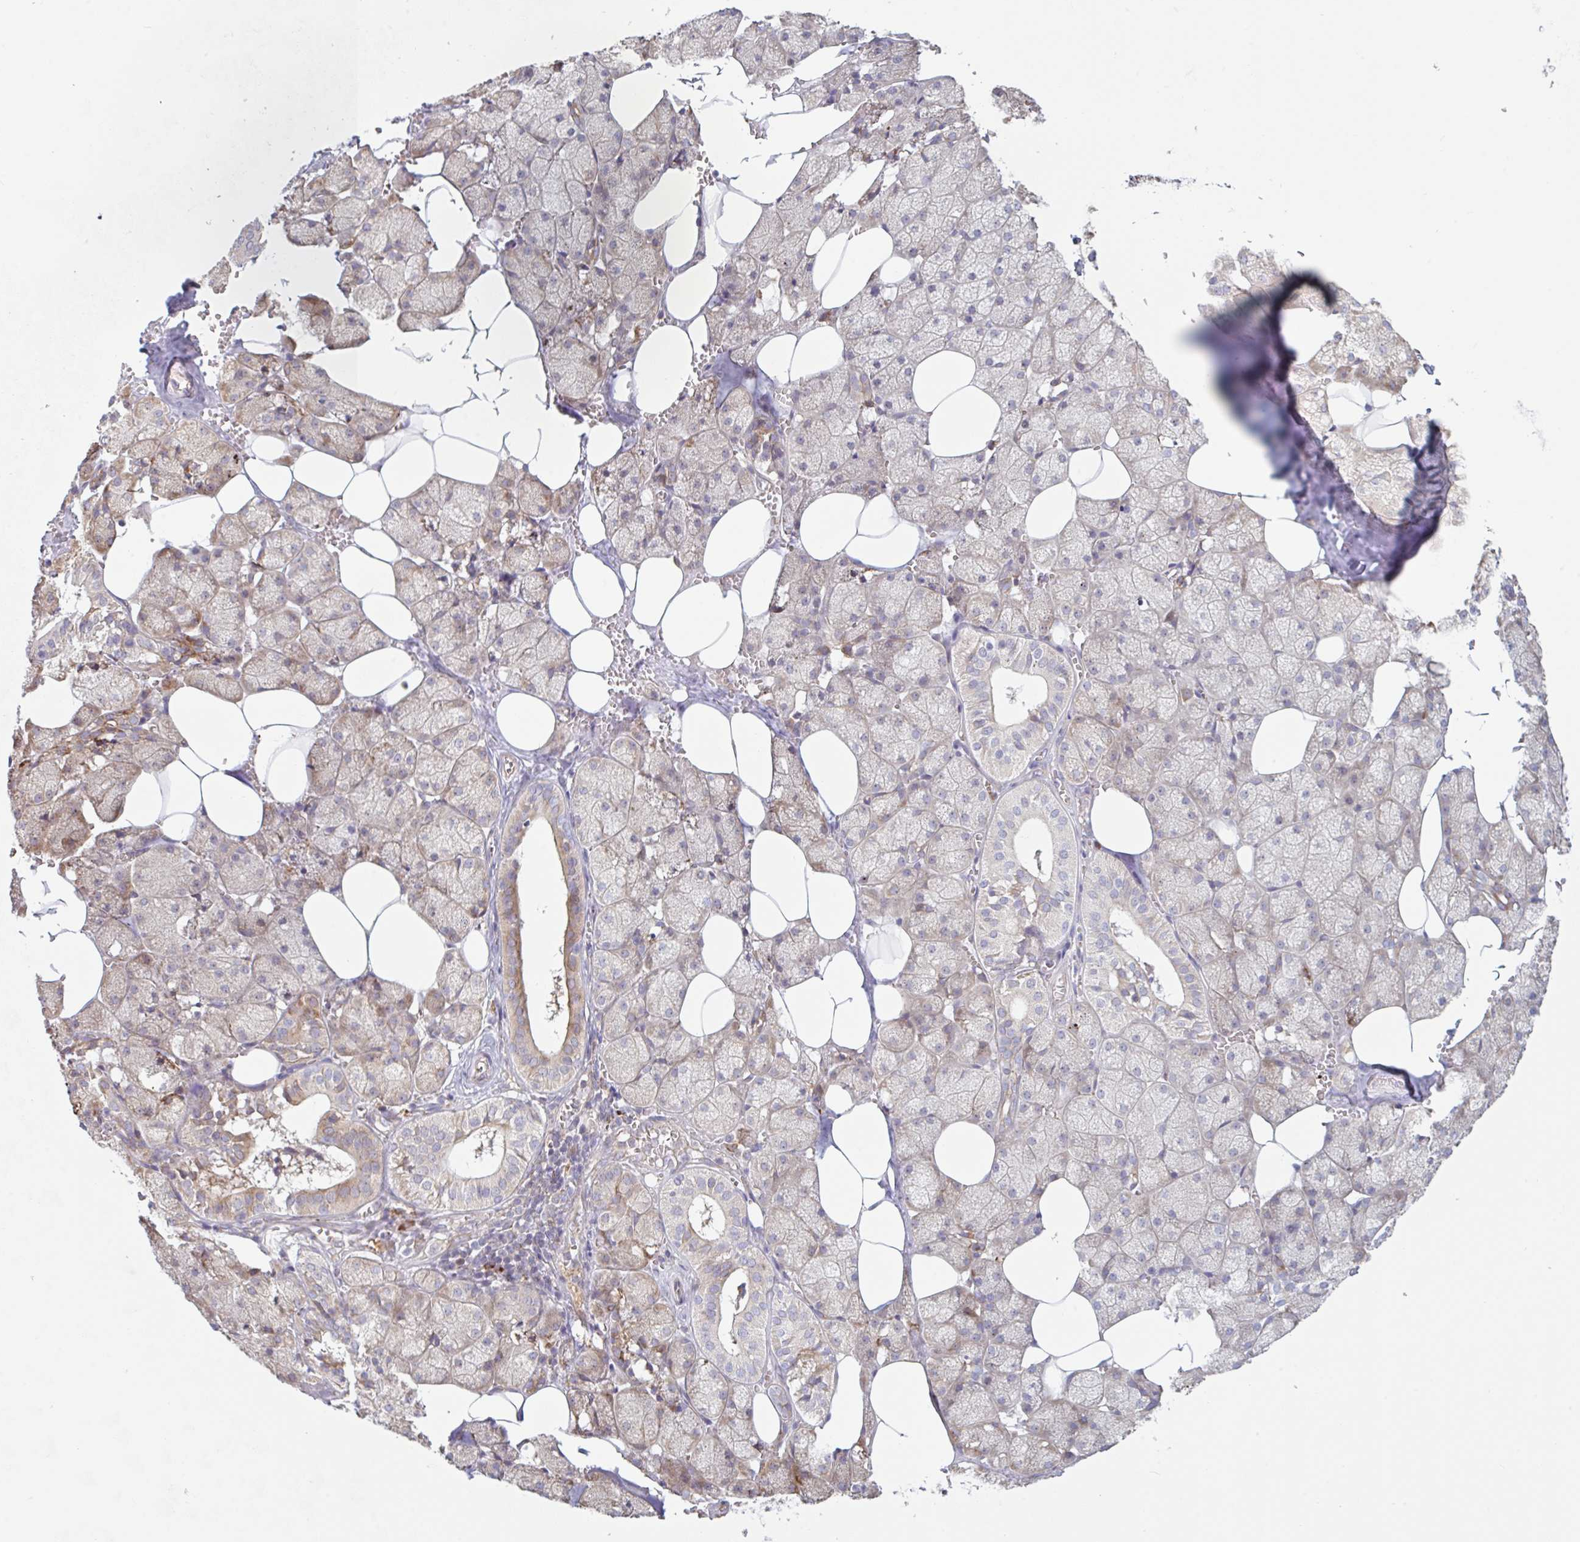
{"staining": {"intensity": "moderate", "quantity": "25%-75%", "location": "cytoplasmic/membranous"}, "tissue": "salivary gland", "cell_type": "Glandular cells", "image_type": "normal", "snomed": [{"axis": "morphology", "description": "Normal tissue, NOS"}, {"axis": "topography", "description": "Salivary gland"}, {"axis": "topography", "description": "Peripheral nerve tissue"}], "caption": "This photomicrograph shows IHC staining of benign human salivary gland, with medium moderate cytoplasmic/membranous staining in approximately 25%-75% of glandular cells.", "gene": "RIT1", "patient": {"sex": "male", "age": 38}}